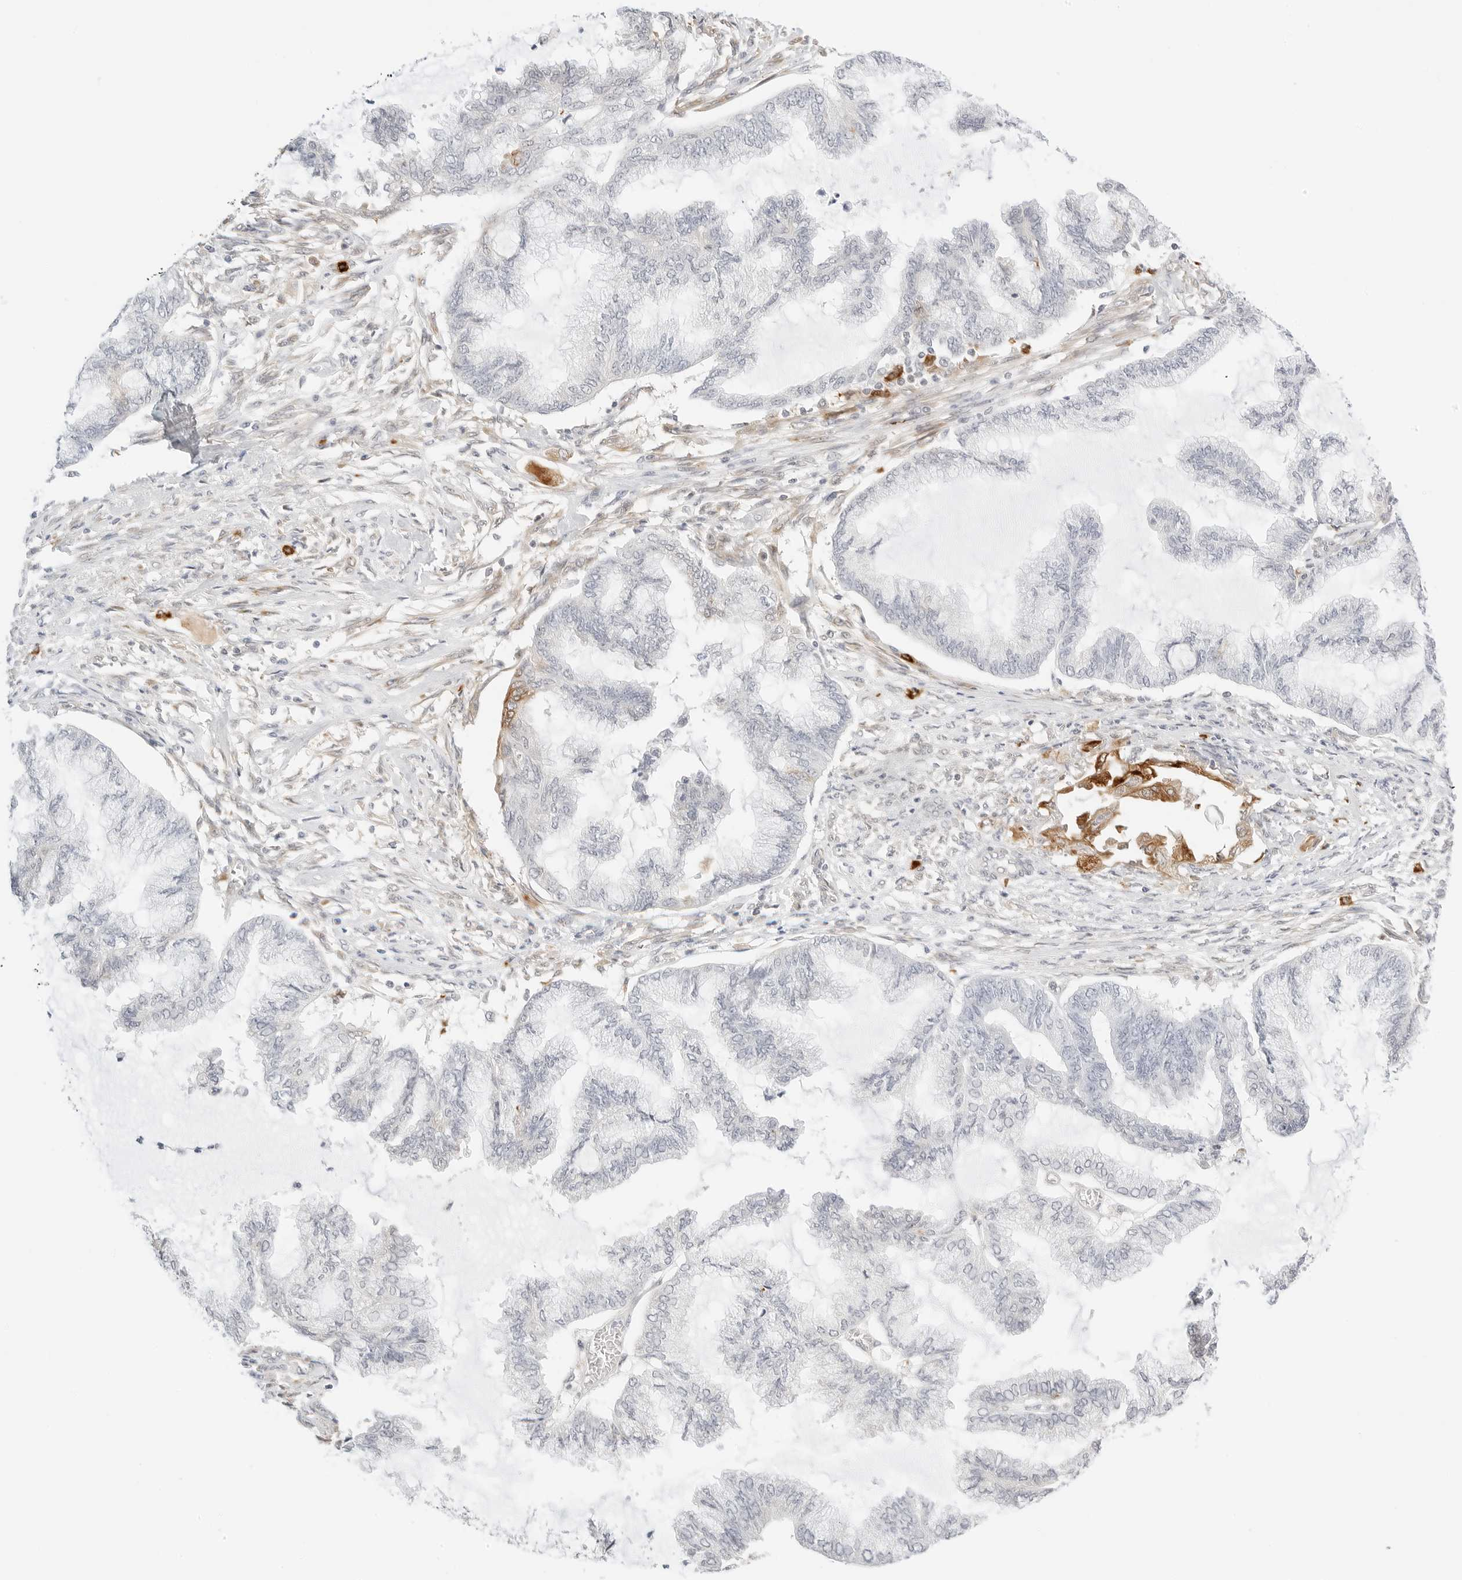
{"staining": {"intensity": "moderate", "quantity": "<25%", "location": "cytoplasmic/membranous"}, "tissue": "endometrial cancer", "cell_type": "Tumor cells", "image_type": "cancer", "snomed": [{"axis": "morphology", "description": "Adenocarcinoma, NOS"}, {"axis": "topography", "description": "Endometrium"}], "caption": "A high-resolution micrograph shows IHC staining of adenocarcinoma (endometrial), which shows moderate cytoplasmic/membranous positivity in approximately <25% of tumor cells.", "gene": "TEKT2", "patient": {"sex": "female", "age": 86}}